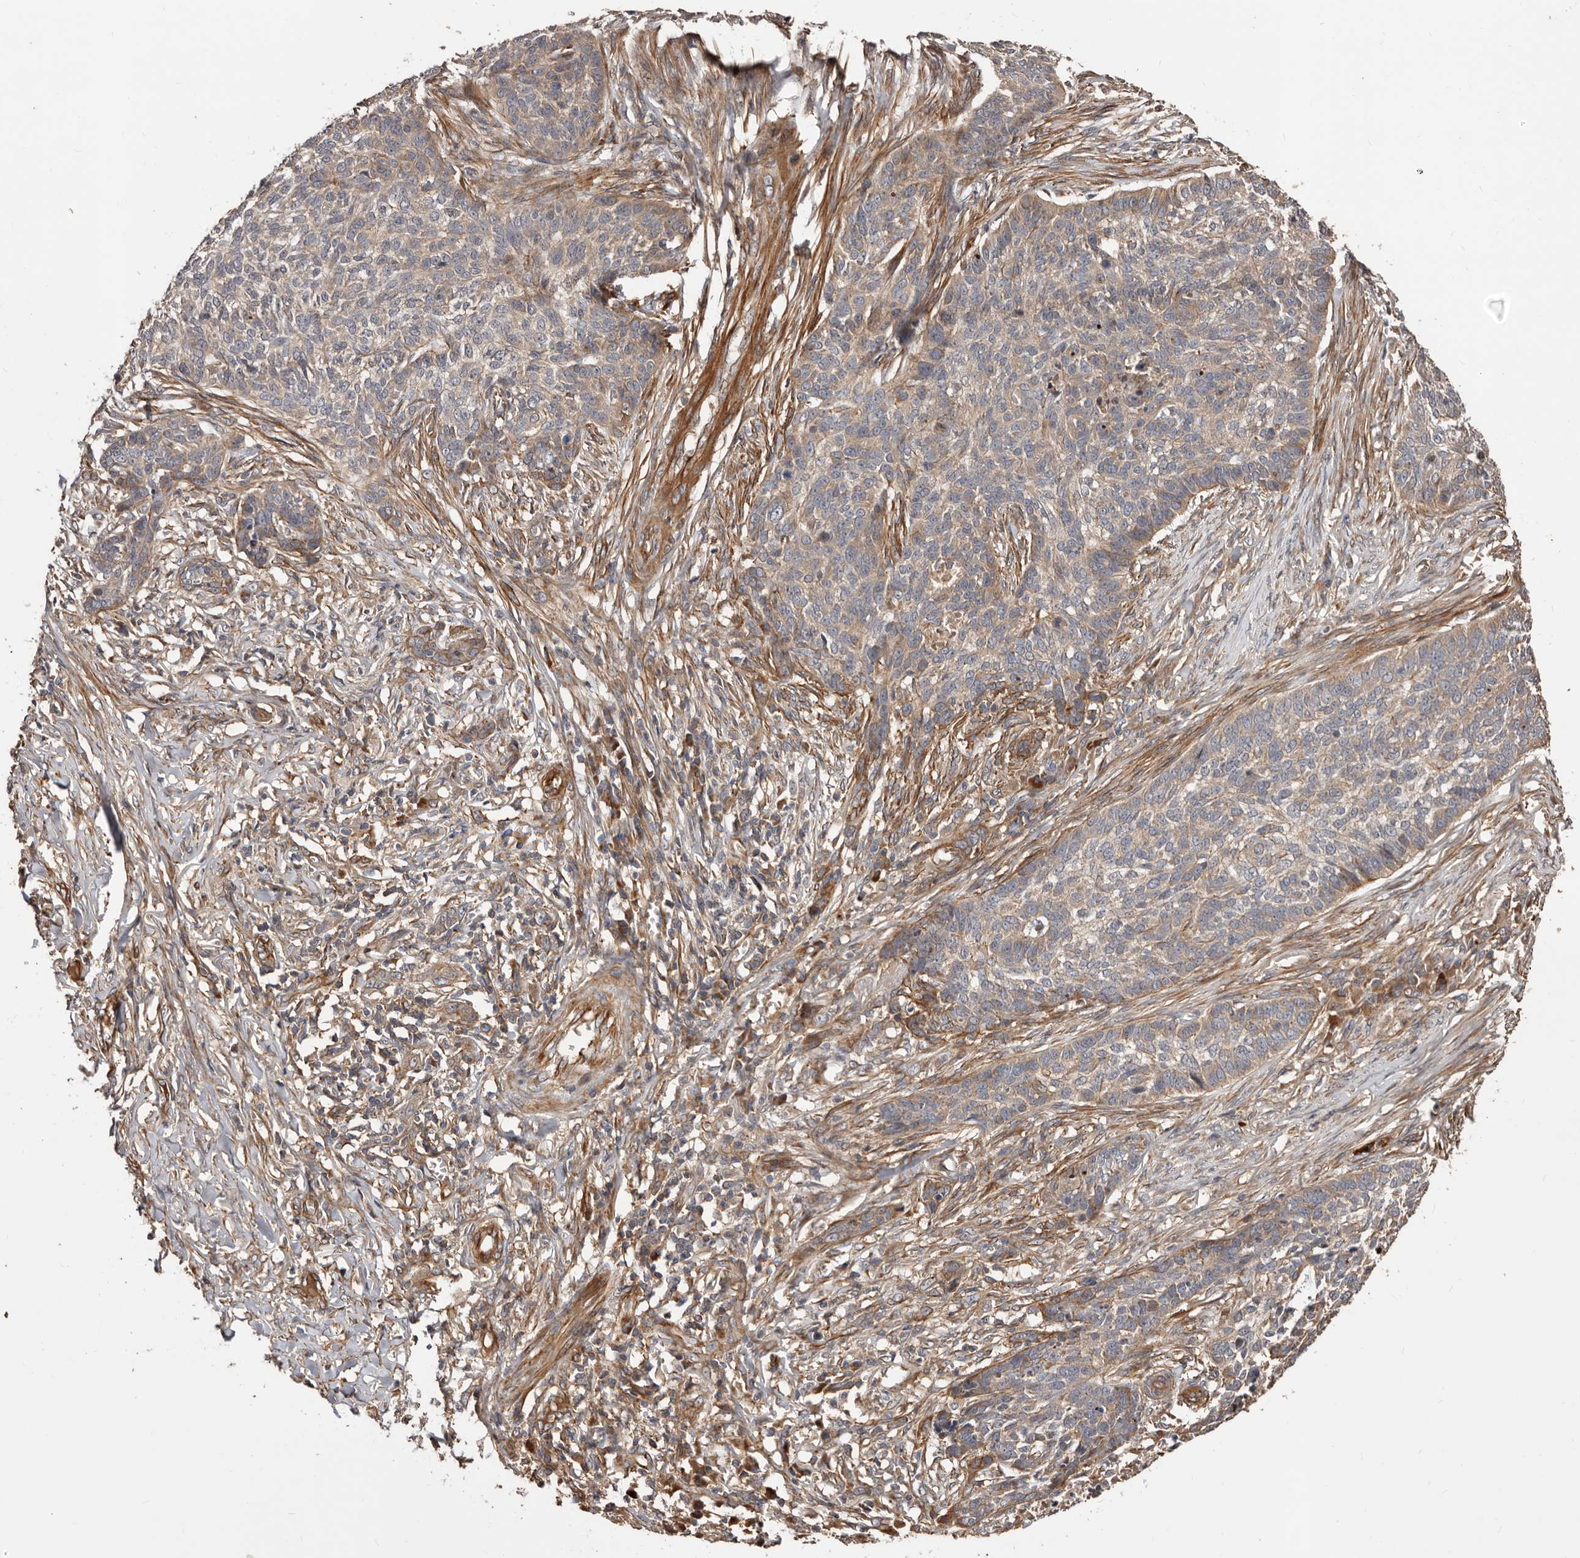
{"staining": {"intensity": "weak", "quantity": "25%-75%", "location": "cytoplasmic/membranous"}, "tissue": "skin cancer", "cell_type": "Tumor cells", "image_type": "cancer", "snomed": [{"axis": "morphology", "description": "Basal cell carcinoma"}, {"axis": "topography", "description": "Skin"}], "caption": "Weak cytoplasmic/membranous protein staining is identified in approximately 25%-75% of tumor cells in skin cancer. The staining was performed using DAB (3,3'-diaminobenzidine) to visualize the protein expression in brown, while the nuclei were stained in blue with hematoxylin (Magnification: 20x).", "gene": "GTPBP1", "patient": {"sex": "male", "age": 85}}